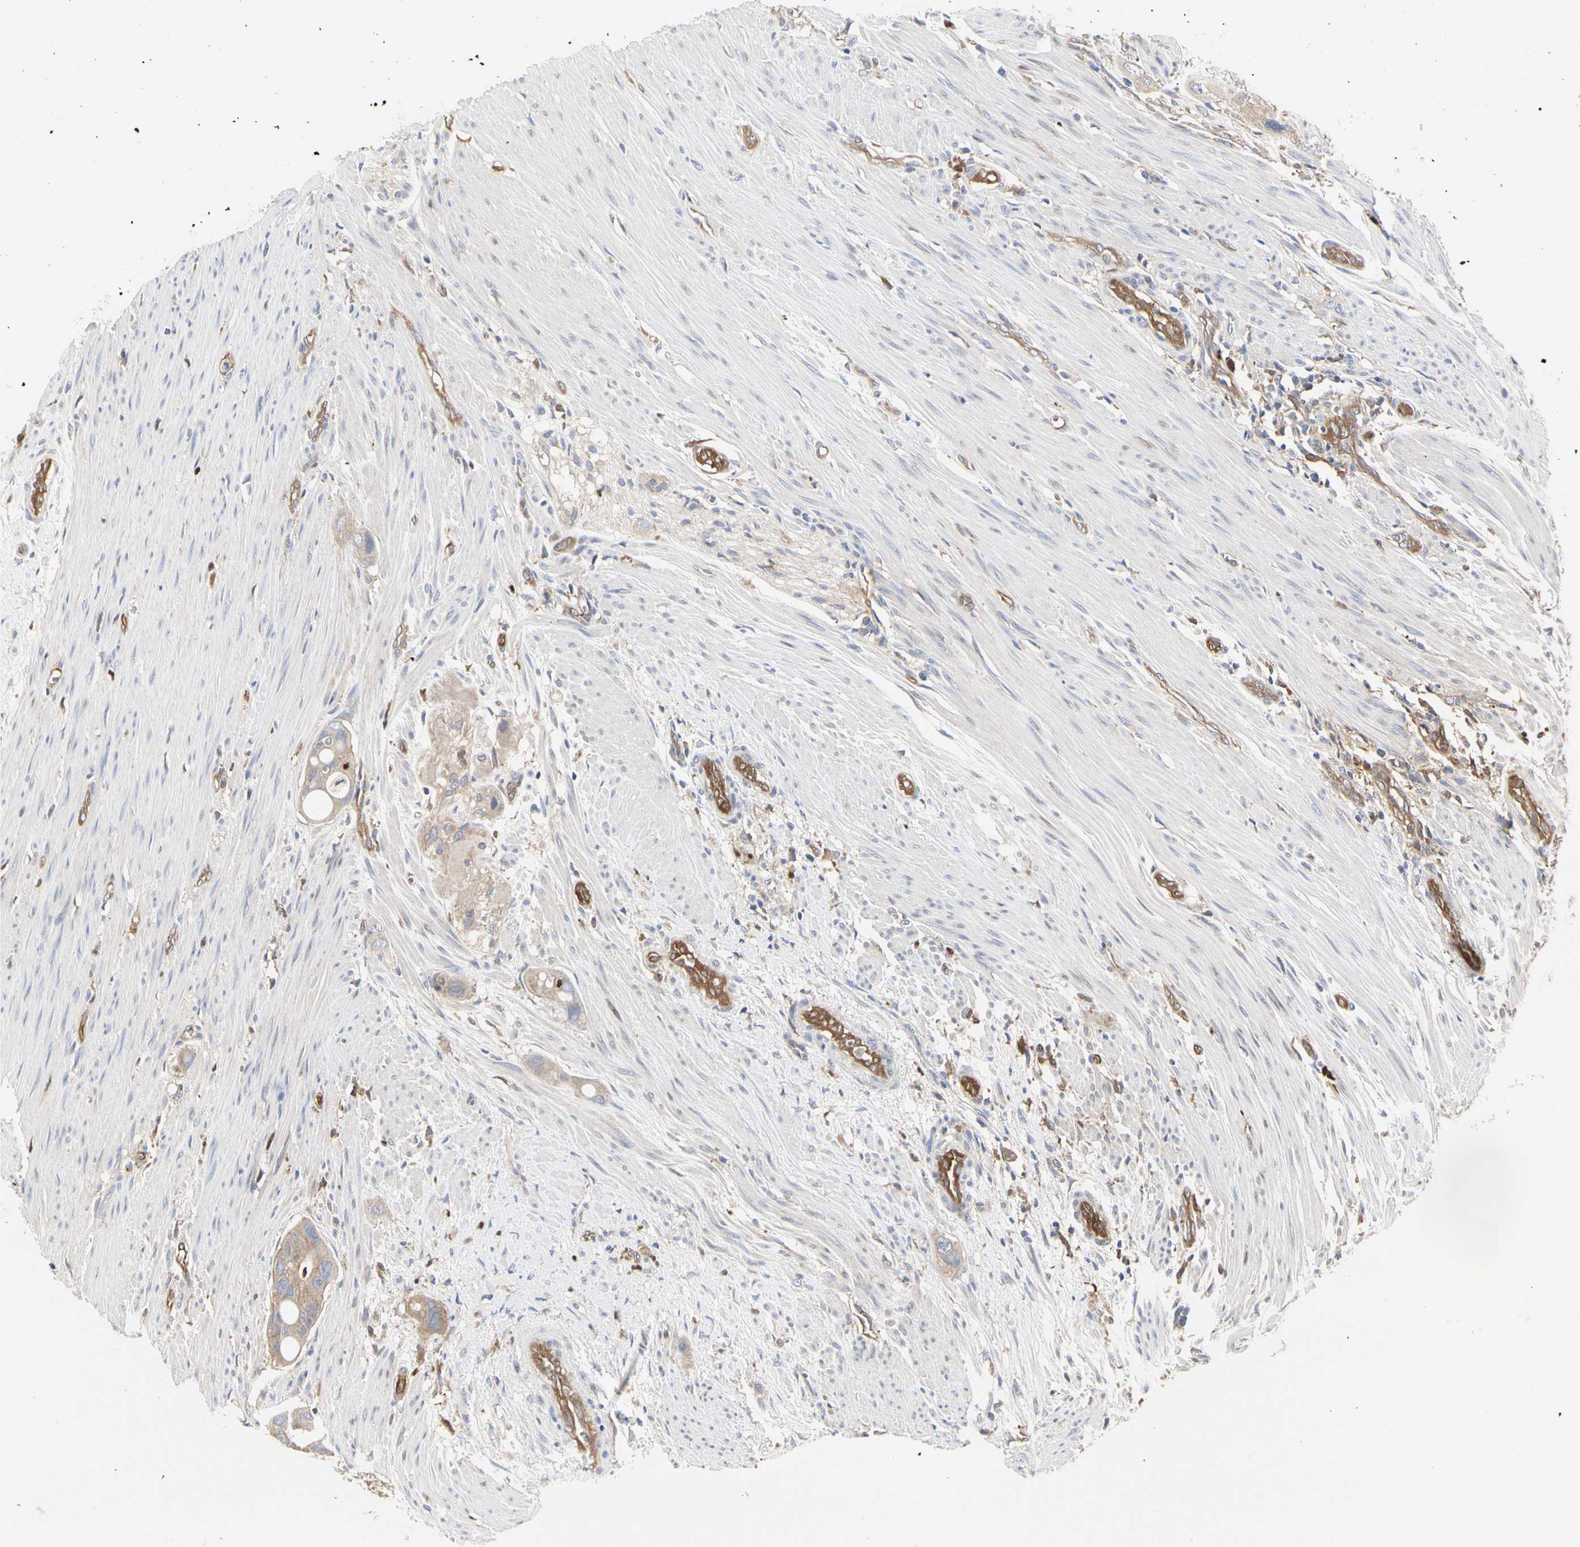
{"staining": {"intensity": "moderate", "quantity": ">75%", "location": "cytoplasmic/membranous"}, "tissue": "colorectal cancer", "cell_type": "Tumor cells", "image_type": "cancer", "snomed": [{"axis": "morphology", "description": "Adenocarcinoma, NOS"}, {"axis": "topography", "description": "Colon"}], "caption": "Human adenocarcinoma (colorectal) stained with a brown dye demonstrates moderate cytoplasmic/membranous positive expression in approximately >75% of tumor cells.", "gene": "C3orf52", "patient": {"sex": "female", "age": 57}}